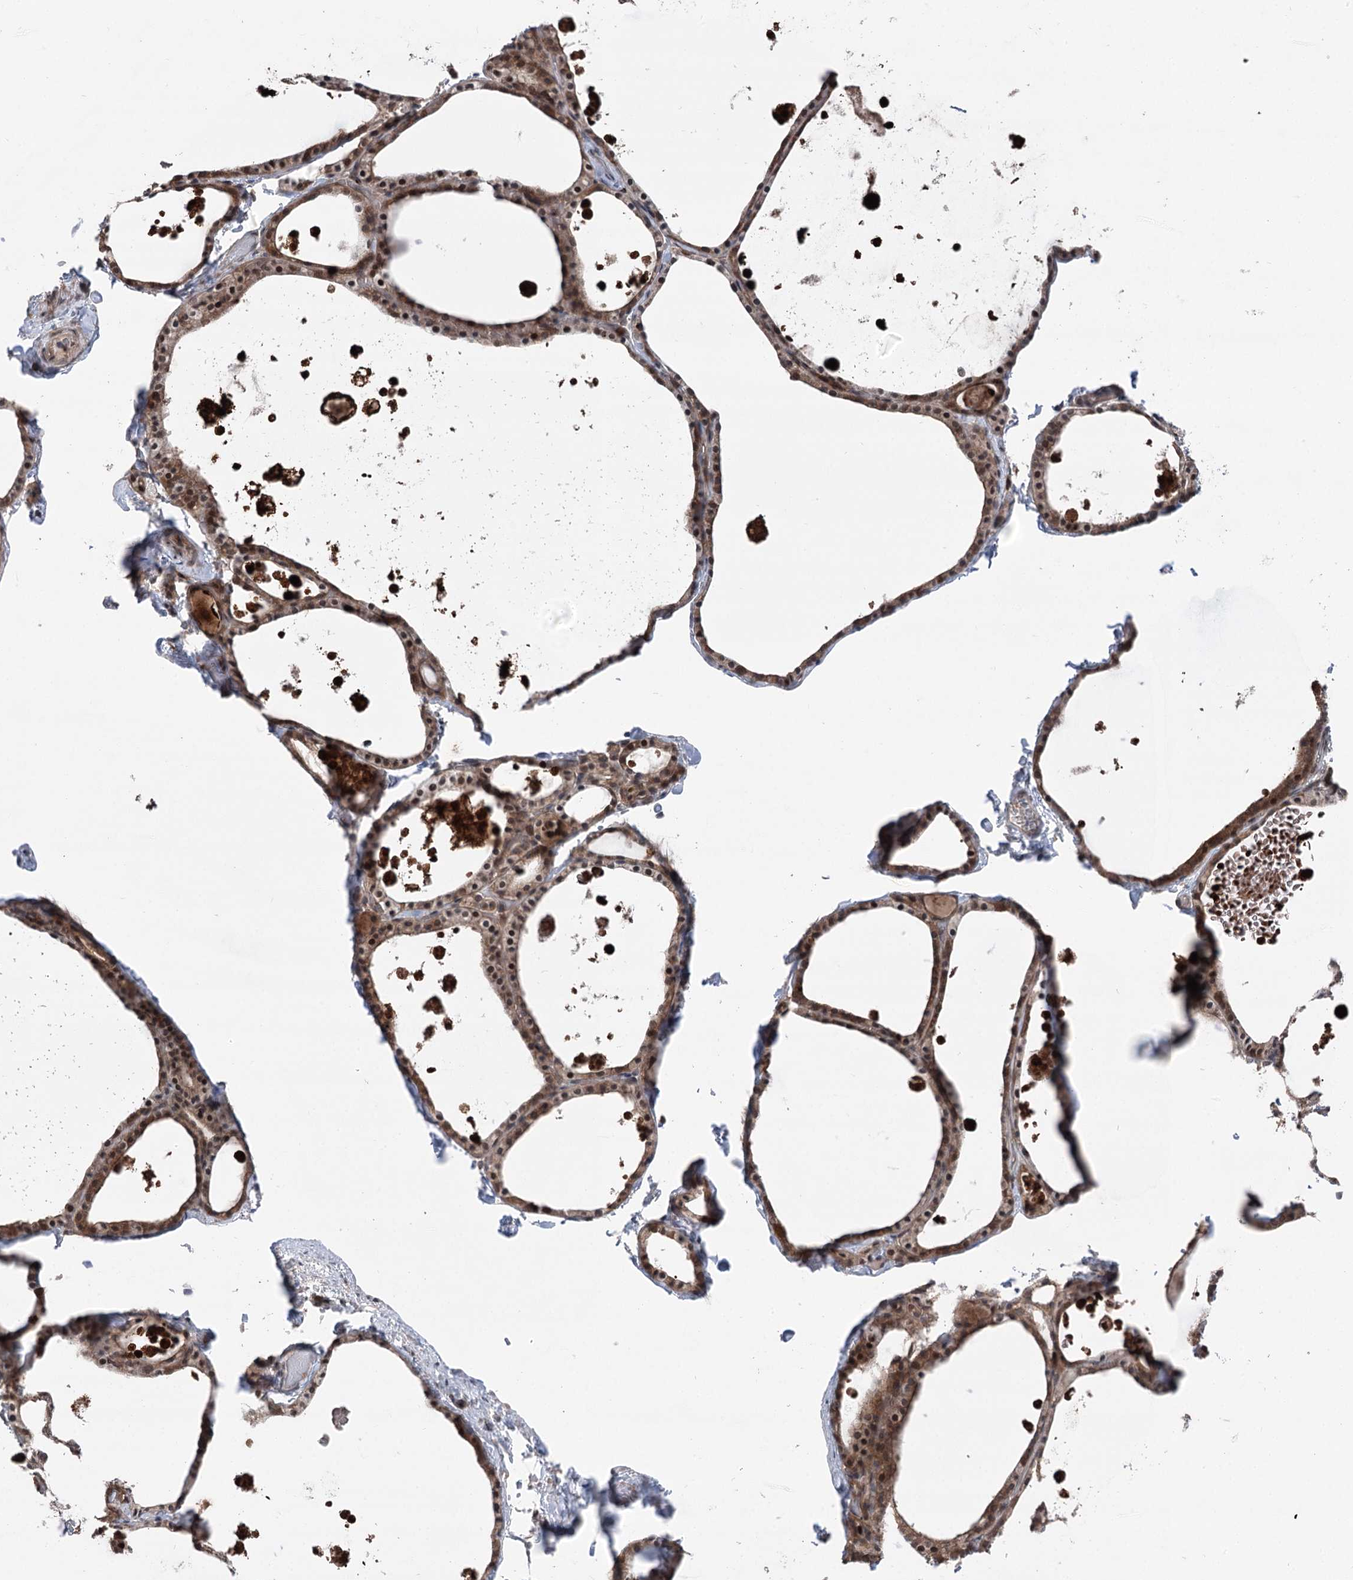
{"staining": {"intensity": "moderate", "quantity": ">75%", "location": "cytoplasmic/membranous"}, "tissue": "thyroid gland", "cell_type": "Glandular cells", "image_type": "normal", "snomed": [{"axis": "morphology", "description": "Normal tissue, NOS"}, {"axis": "topography", "description": "Thyroid gland"}], "caption": "Thyroid gland stained for a protein (brown) displays moderate cytoplasmic/membranous positive expression in about >75% of glandular cells.", "gene": "CCSER2", "patient": {"sex": "male", "age": 56}}